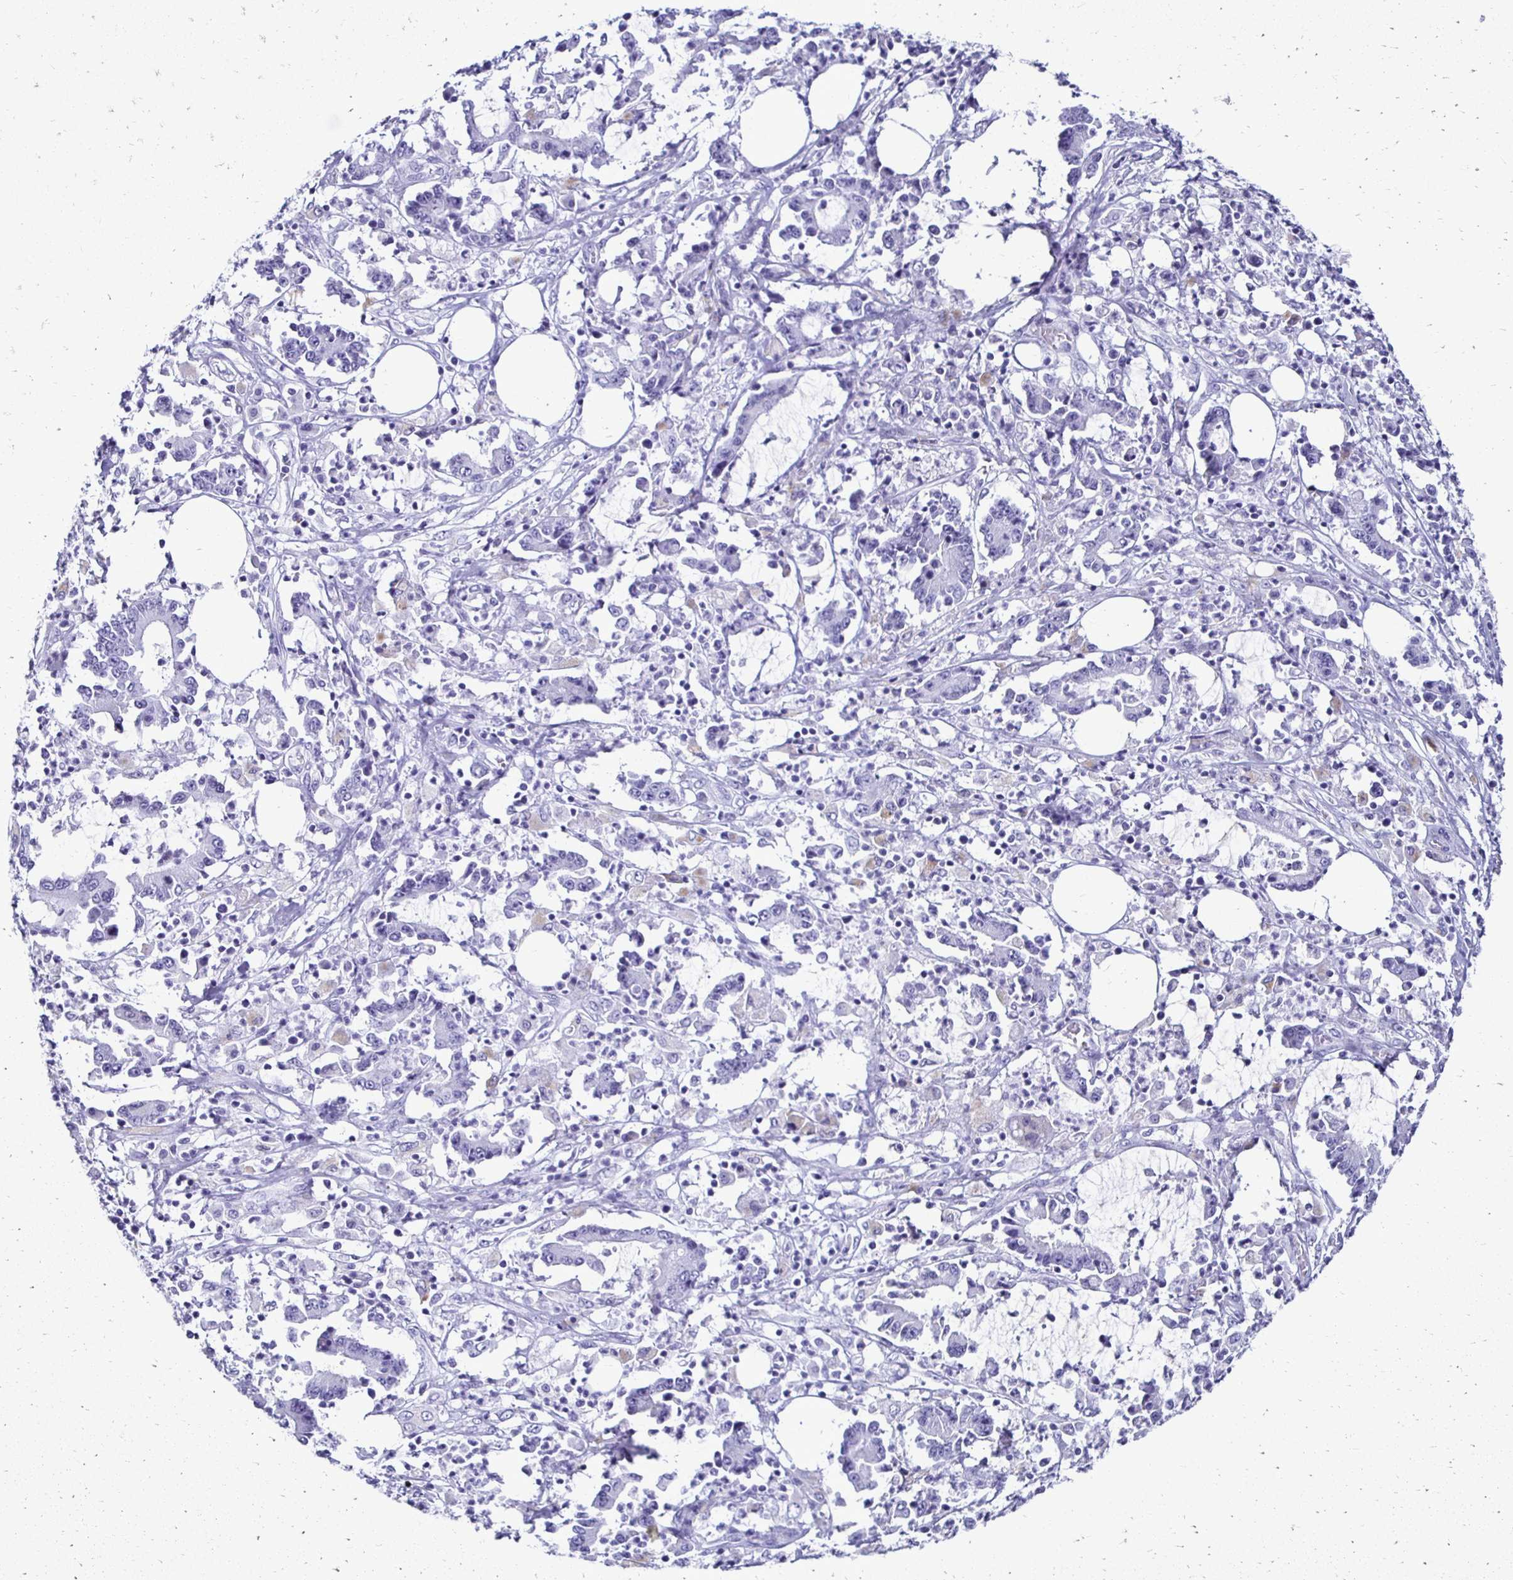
{"staining": {"intensity": "negative", "quantity": "none", "location": "none"}, "tissue": "stomach cancer", "cell_type": "Tumor cells", "image_type": "cancer", "snomed": [{"axis": "morphology", "description": "Adenocarcinoma, NOS"}, {"axis": "topography", "description": "Stomach, upper"}], "caption": "Histopathology image shows no significant protein positivity in tumor cells of stomach cancer (adenocarcinoma).", "gene": "CST5", "patient": {"sex": "male", "age": 68}}